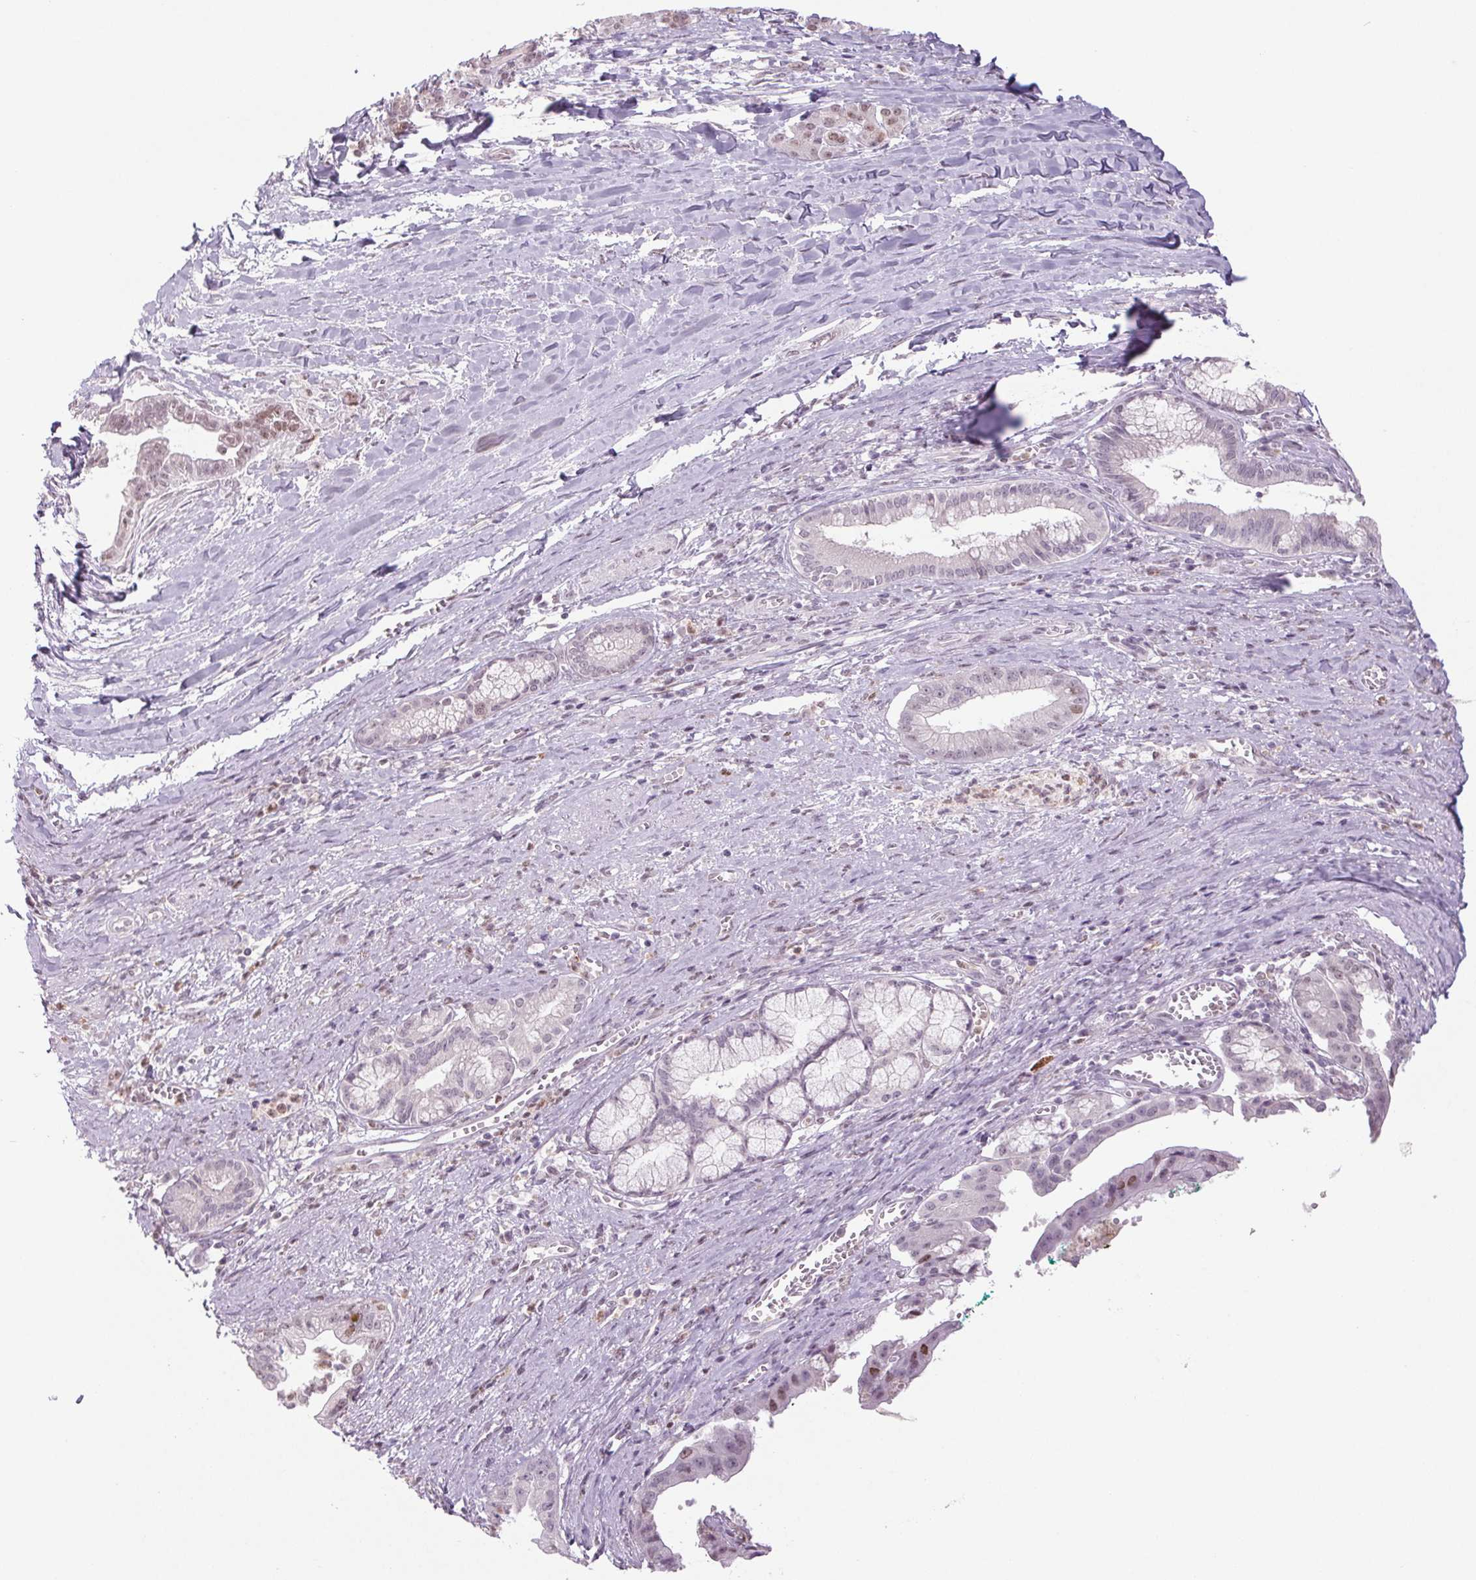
{"staining": {"intensity": "weak", "quantity": "<25%", "location": "nuclear"}, "tissue": "pancreatic cancer", "cell_type": "Tumor cells", "image_type": "cancer", "snomed": [{"axis": "morphology", "description": "Normal tissue, NOS"}, {"axis": "morphology", "description": "Adenocarcinoma, NOS"}, {"axis": "topography", "description": "Lymph node"}, {"axis": "topography", "description": "Pancreas"}], "caption": "Pancreatic cancer (adenocarcinoma) stained for a protein using immunohistochemistry exhibits no expression tumor cells.", "gene": "SMIM6", "patient": {"sex": "female", "age": 58}}